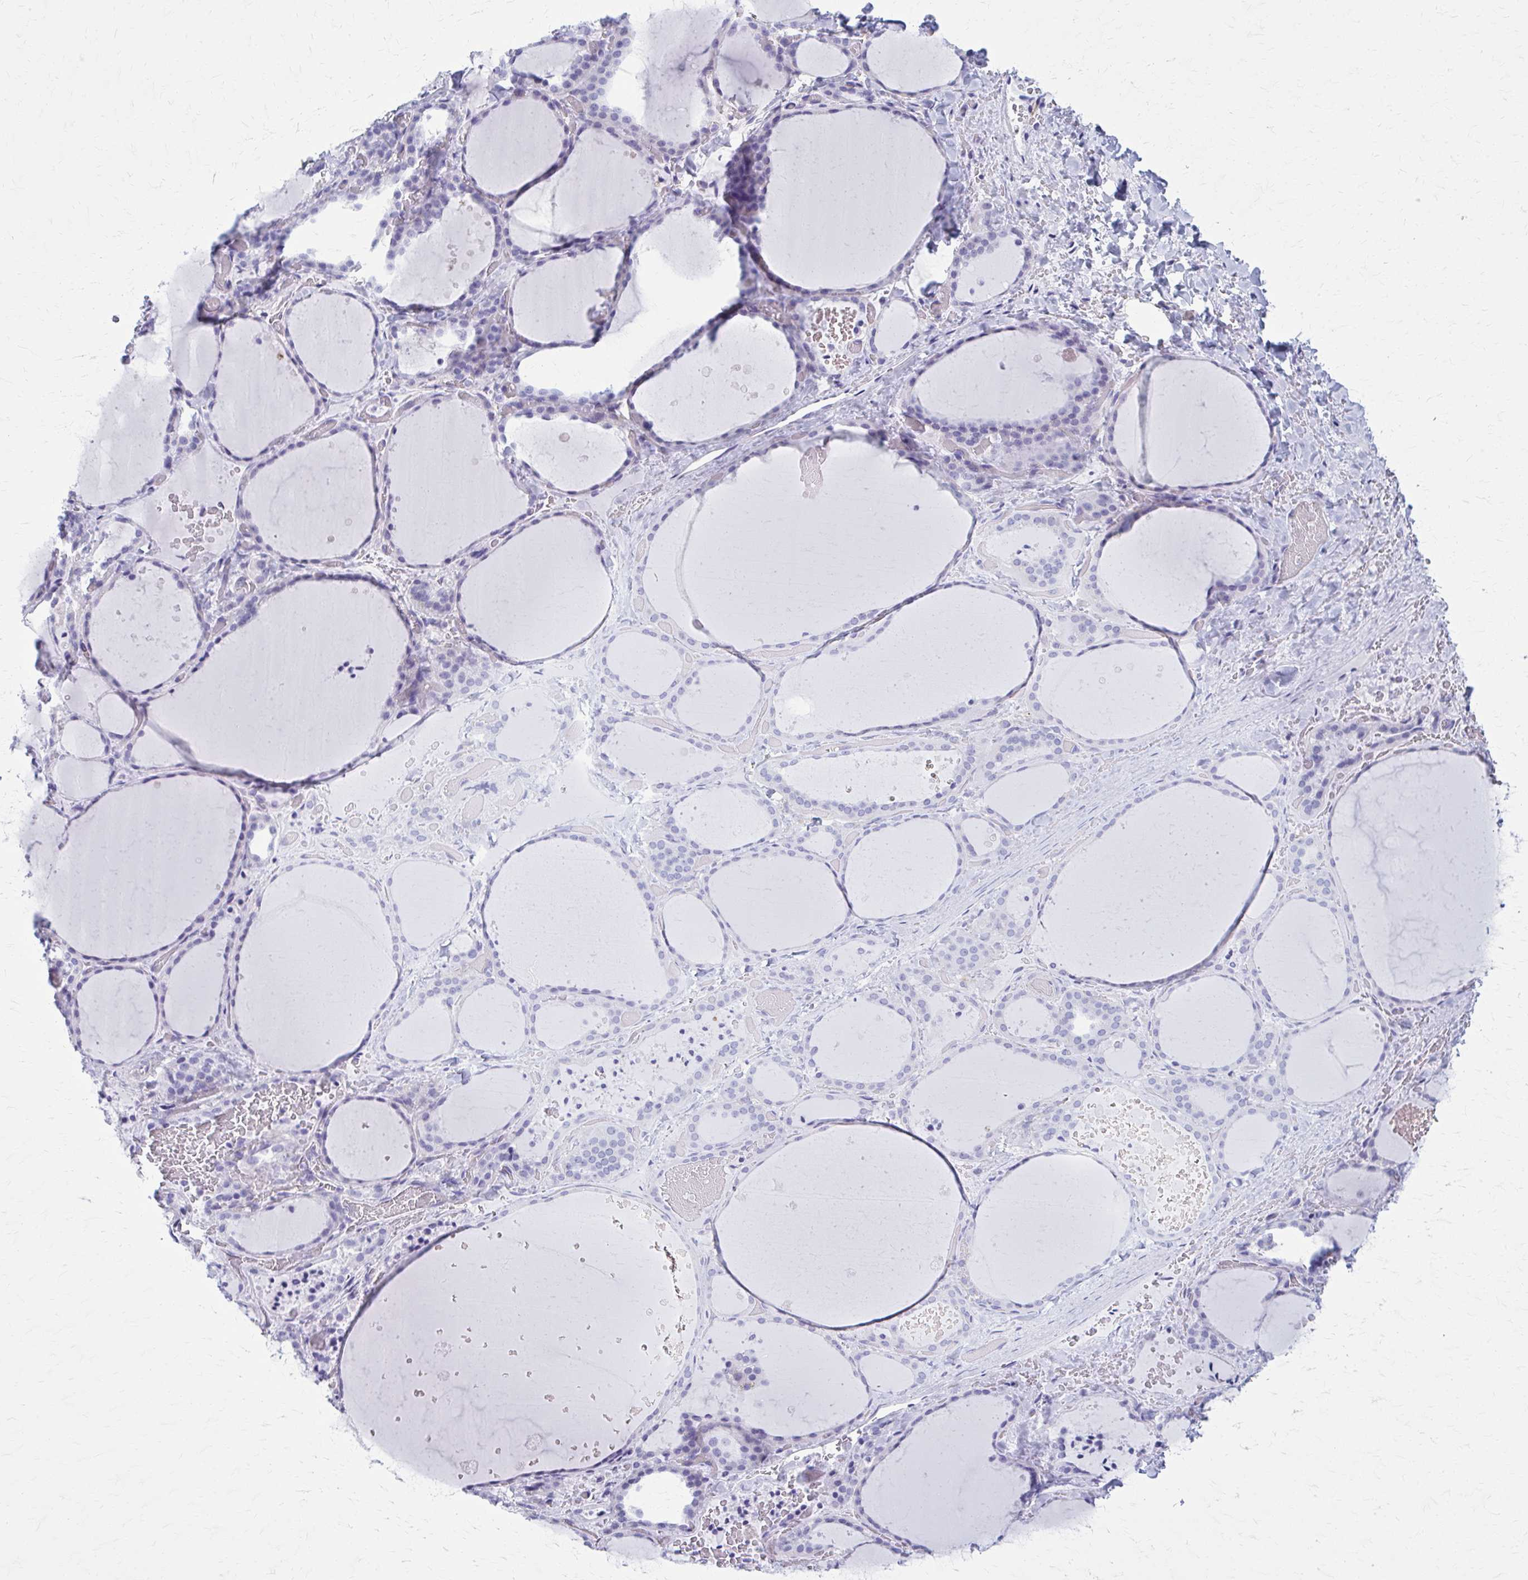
{"staining": {"intensity": "negative", "quantity": "none", "location": "none"}, "tissue": "thyroid gland", "cell_type": "Glandular cells", "image_type": "normal", "snomed": [{"axis": "morphology", "description": "Normal tissue, NOS"}, {"axis": "topography", "description": "Thyroid gland"}], "caption": "Thyroid gland stained for a protein using immunohistochemistry (IHC) reveals no expression glandular cells.", "gene": "GFAP", "patient": {"sex": "female", "age": 36}}